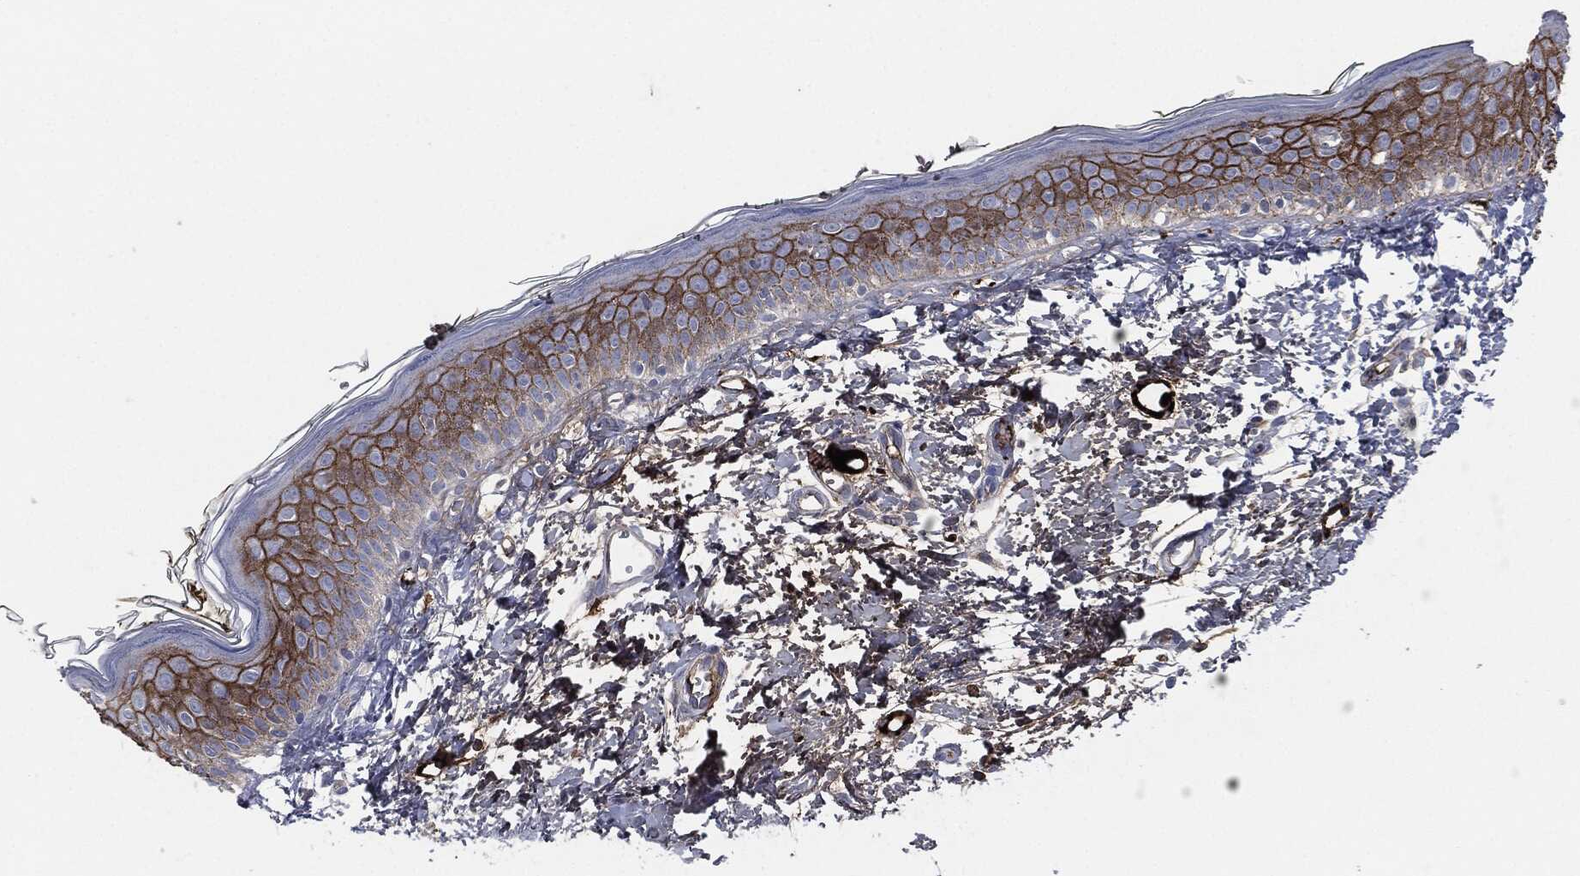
{"staining": {"intensity": "negative", "quantity": "none", "location": "none"}, "tissue": "skin", "cell_type": "Fibroblasts", "image_type": "normal", "snomed": [{"axis": "morphology", "description": "Normal tissue, NOS"}, {"axis": "morphology", "description": "Basal cell carcinoma"}, {"axis": "topography", "description": "Skin"}], "caption": "Immunohistochemistry micrograph of normal skin stained for a protein (brown), which shows no expression in fibroblasts. The staining was performed using DAB (3,3'-diaminobenzidine) to visualize the protein expression in brown, while the nuclei were stained in blue with hematoxylin (Magnification: 20x).", "gene": "APOB", "patient": {"sex": "male", "age": 33}}